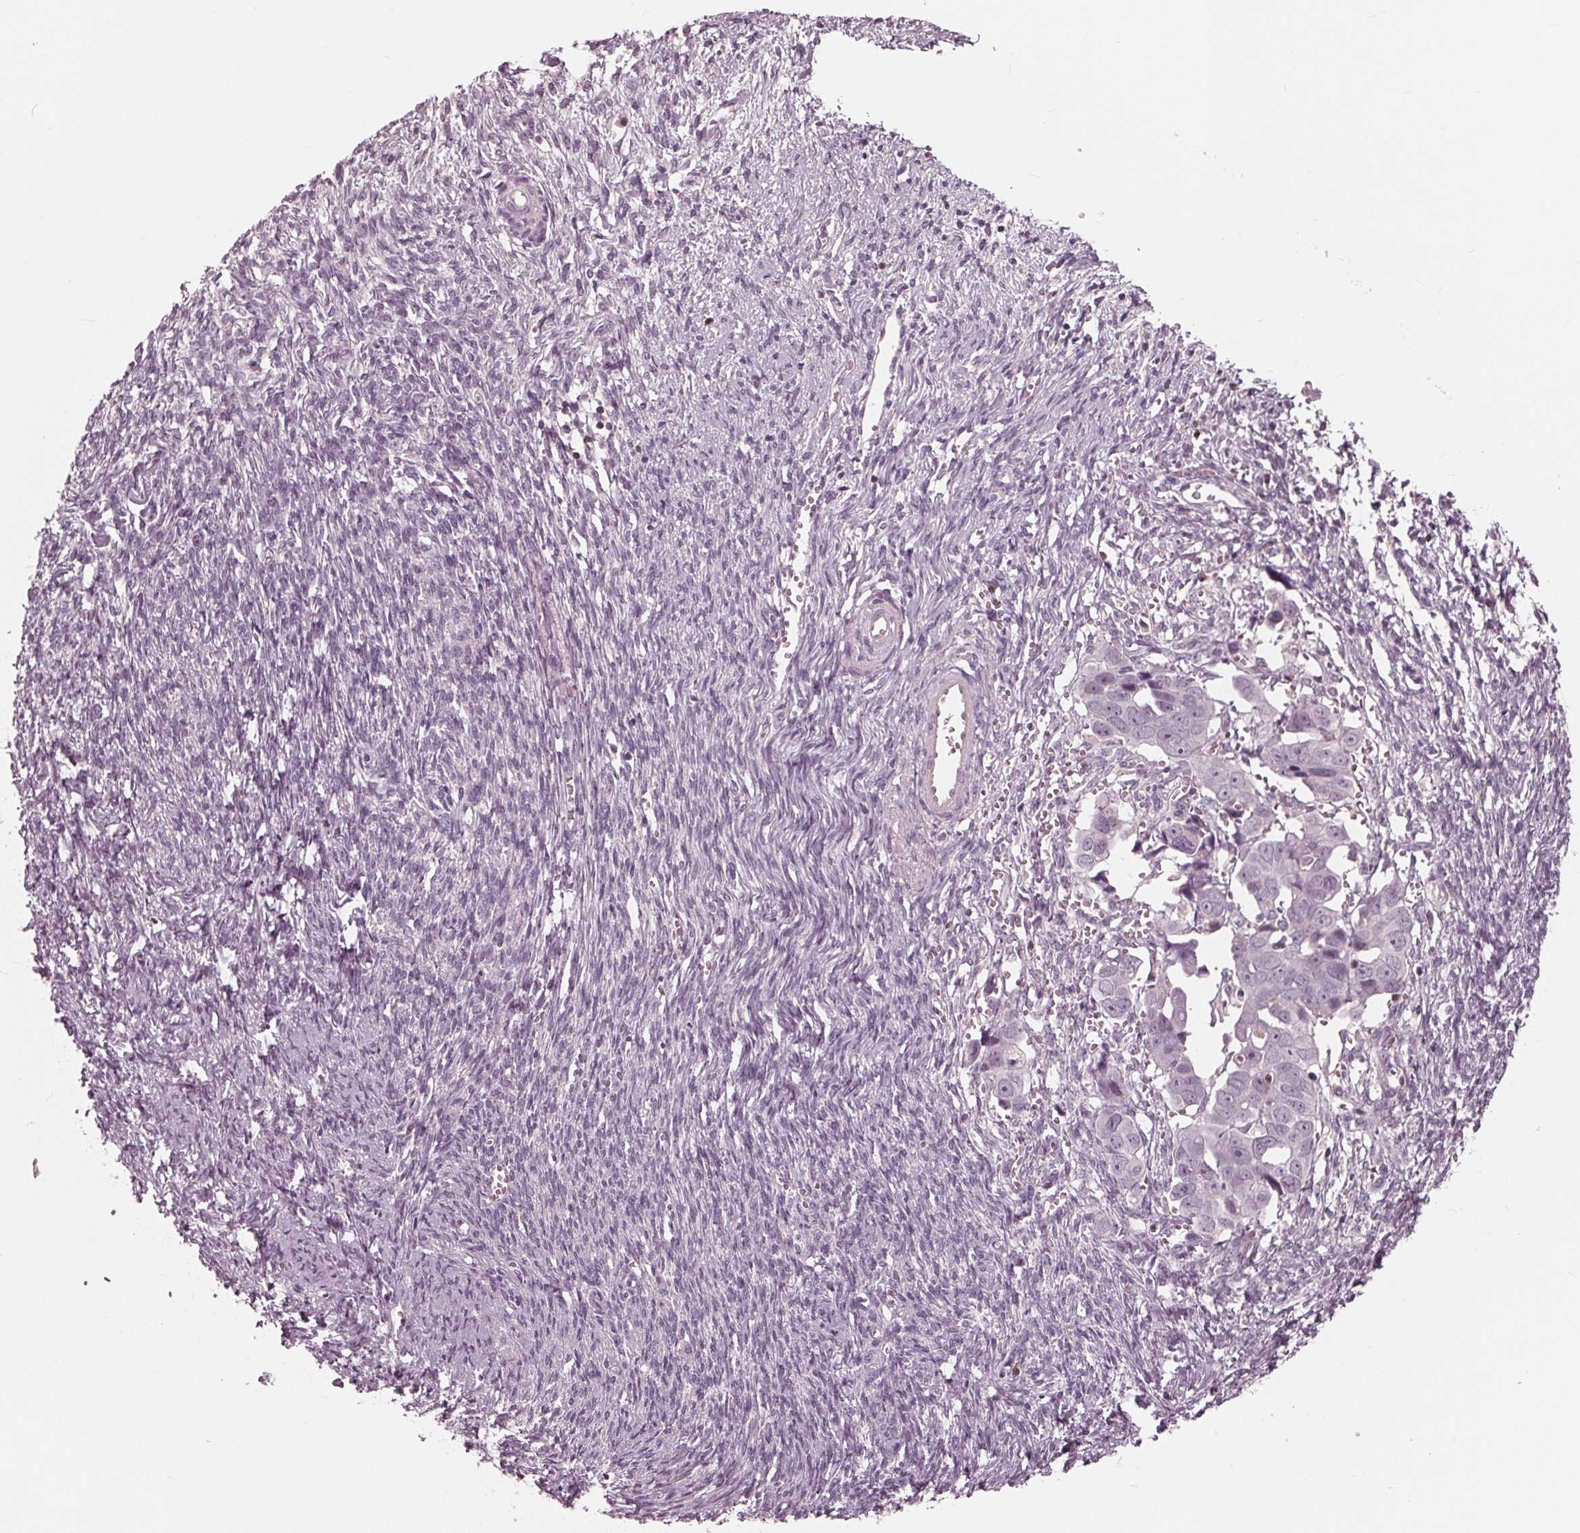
{"staining": {"intensity": "negative", "quantity": "none", "location": "none"}, "tissue": "ovarian cancer", "cell_type": "Tumor cells", "image_type": "cancer", "snomed": [{"axis": "morphology", "description": "Cystadenocarcinoma, serous, NOS"}, {"axis": "topography", "description": "Ovary"}], "caption": "Protein analysis of serous cystadenocarcinoma (ovarian) demonstrates no significant staining in tumor cells. (DAB immunohistochemistry visualized using brightfield microscopy, high magnification).", "gene": "ING3", "patient": {"sex": "female", "age": 59}}